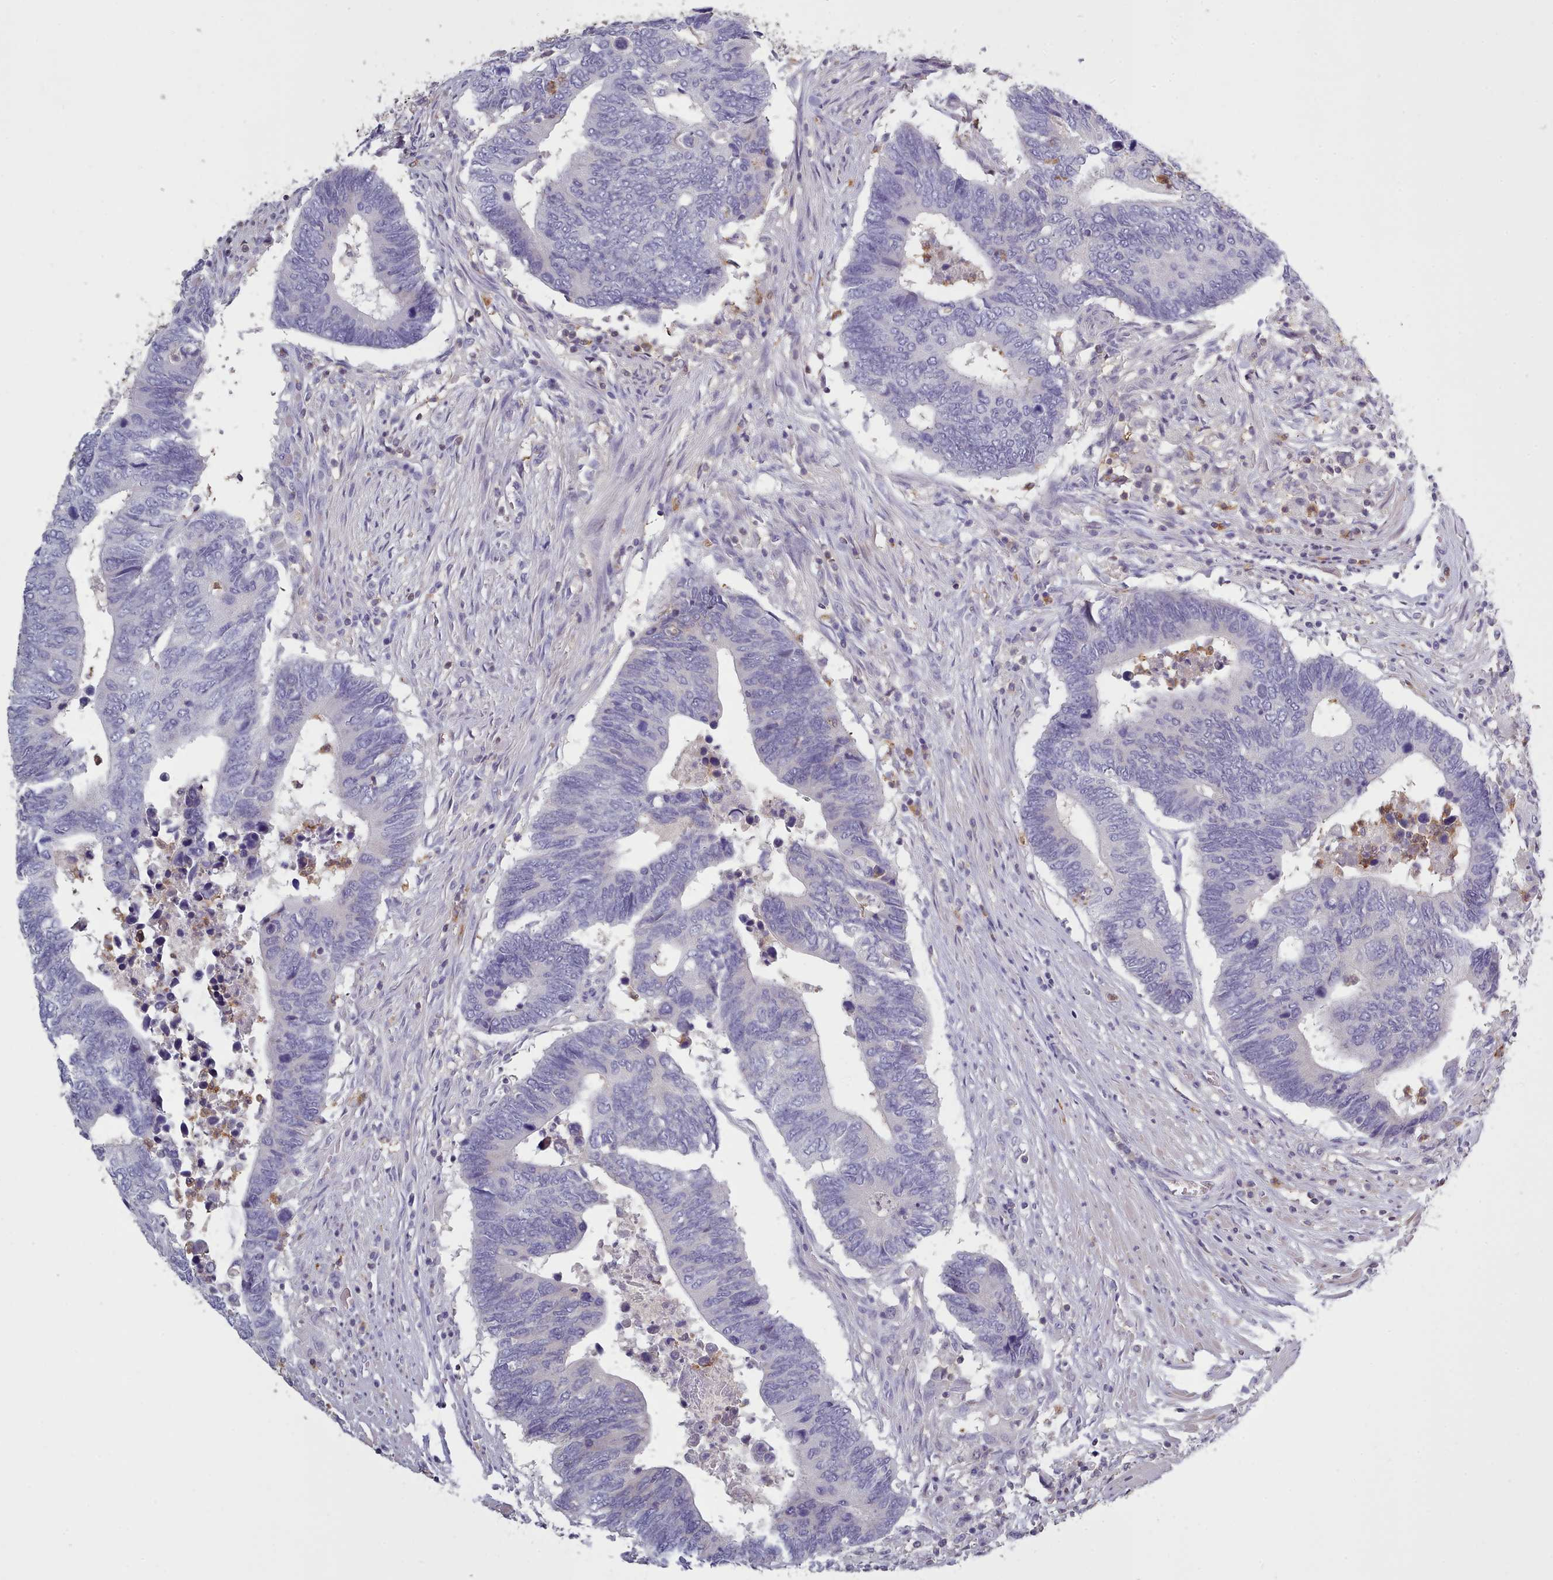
{"staining": {"intensity": "negative", "quantity": "none", "location": "none"}, "tissue": "colorectal cancer", "cell_type": "Tumor cells", "image_type": "cancer", "snomed": [{"axis": "morphology", "description": "Adenocarcinoma, NOS"}, {"axis": "topography", "description": "Colon"}], "caption": "This micrograph is of colorectal cancer (adenocarcinoma) stained with immunohistochemistry to label a protein in brown with the nuclei are counter-stained blue. There is no staining in tumor cells.", "gene": "RAC2", "patient": {"sex": "male", "age": 87}}